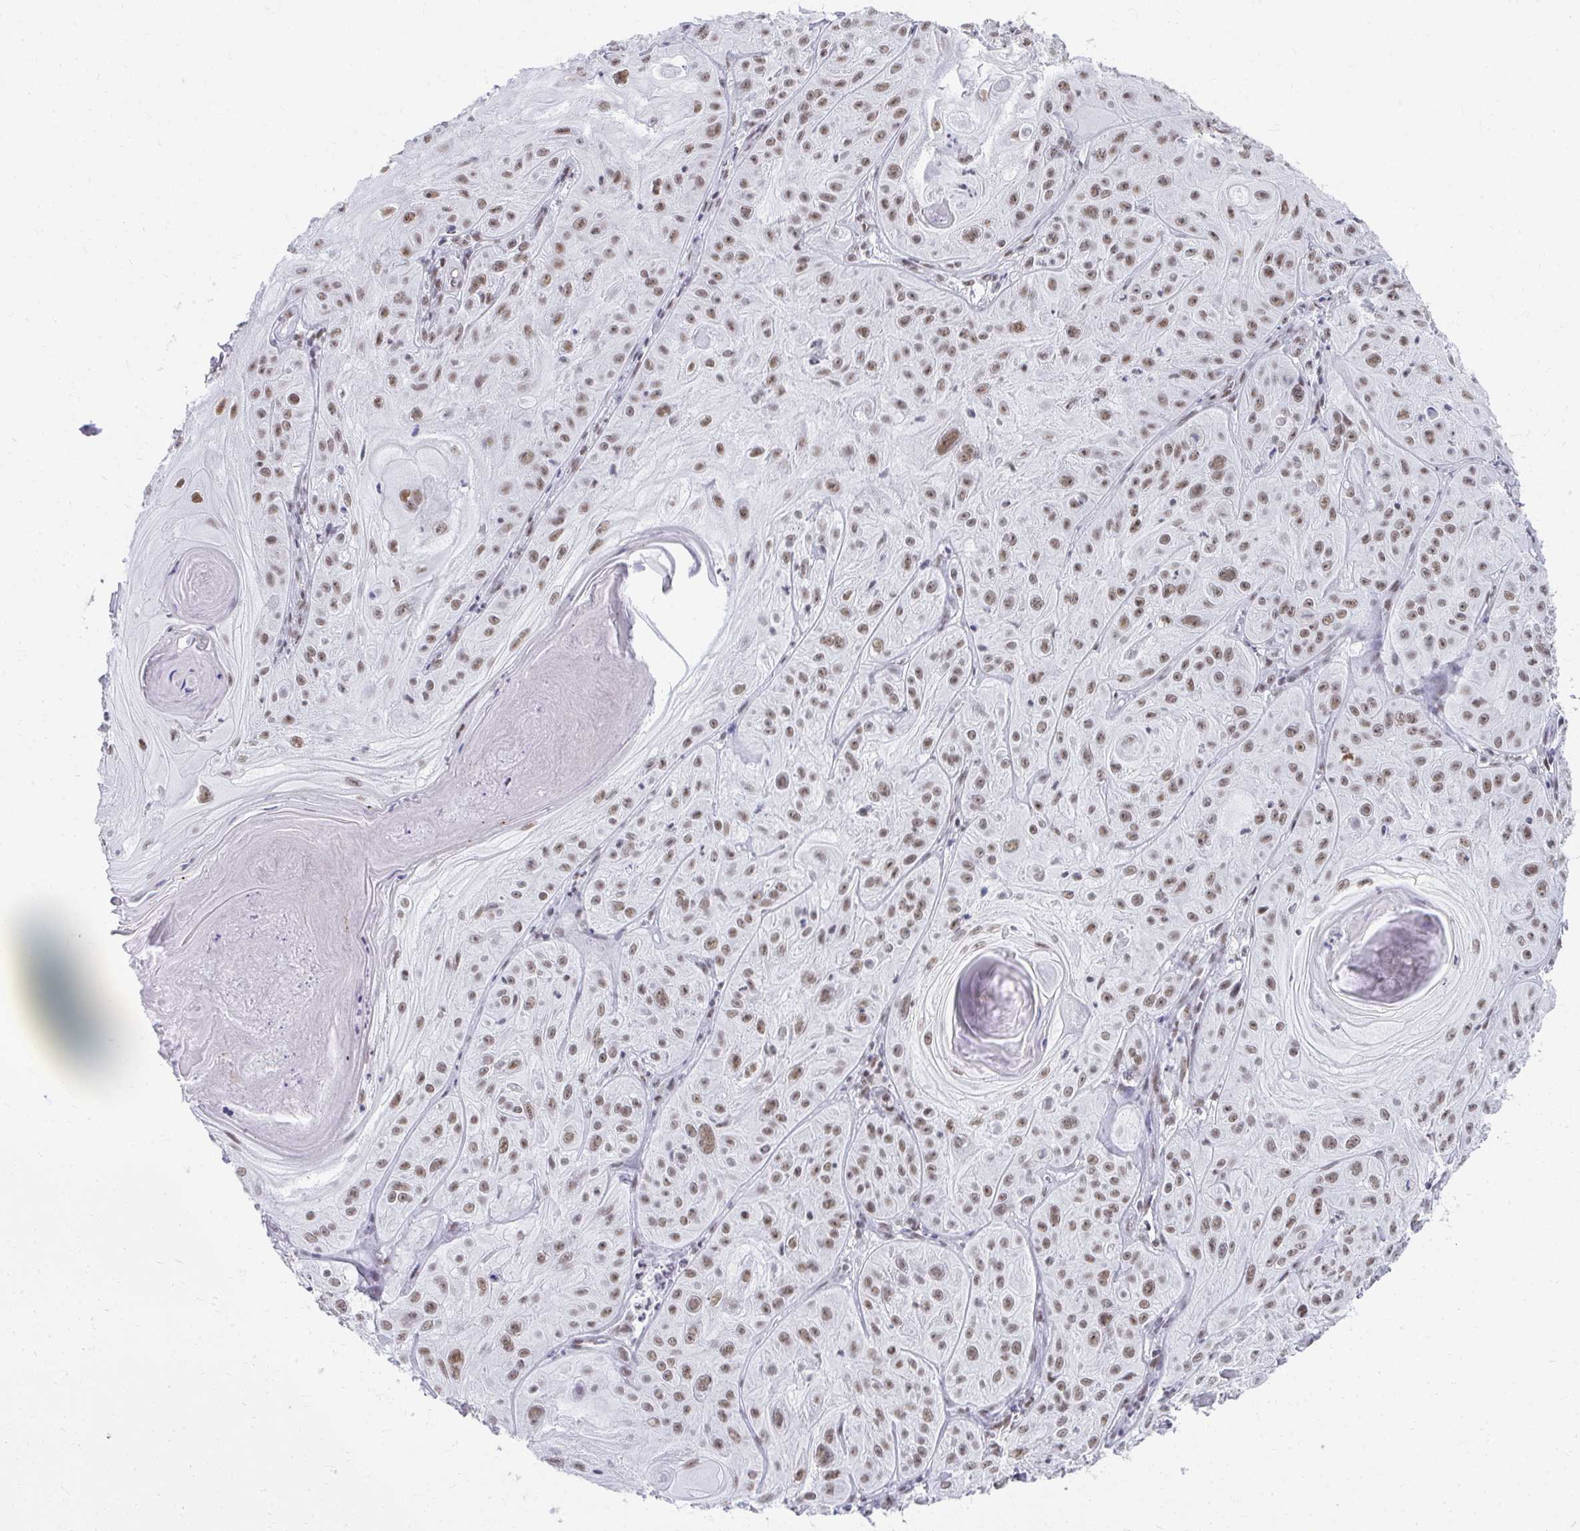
{"staining": {"intensity": "moderate", "quantity": ">75%", "location": "nuclear"}, "tissue": "skin cancer", "cell_type": "Tumor cells", "image_type": "cancer", "snomed": [{"axis": "morphology", "description": "Squamous cell carcinoma, NOS"}, {"axis": "topography", "description": "Skin"}], "caption": "The photomicrograph displays immunohistochemical staining of skin squamous cell carcinoma. There is moderate nuclear positivity is appreciated in approximately >75% of tumor cells.", "gene": "CREBBP", "patient": {"sex": "male", "age": 85}}